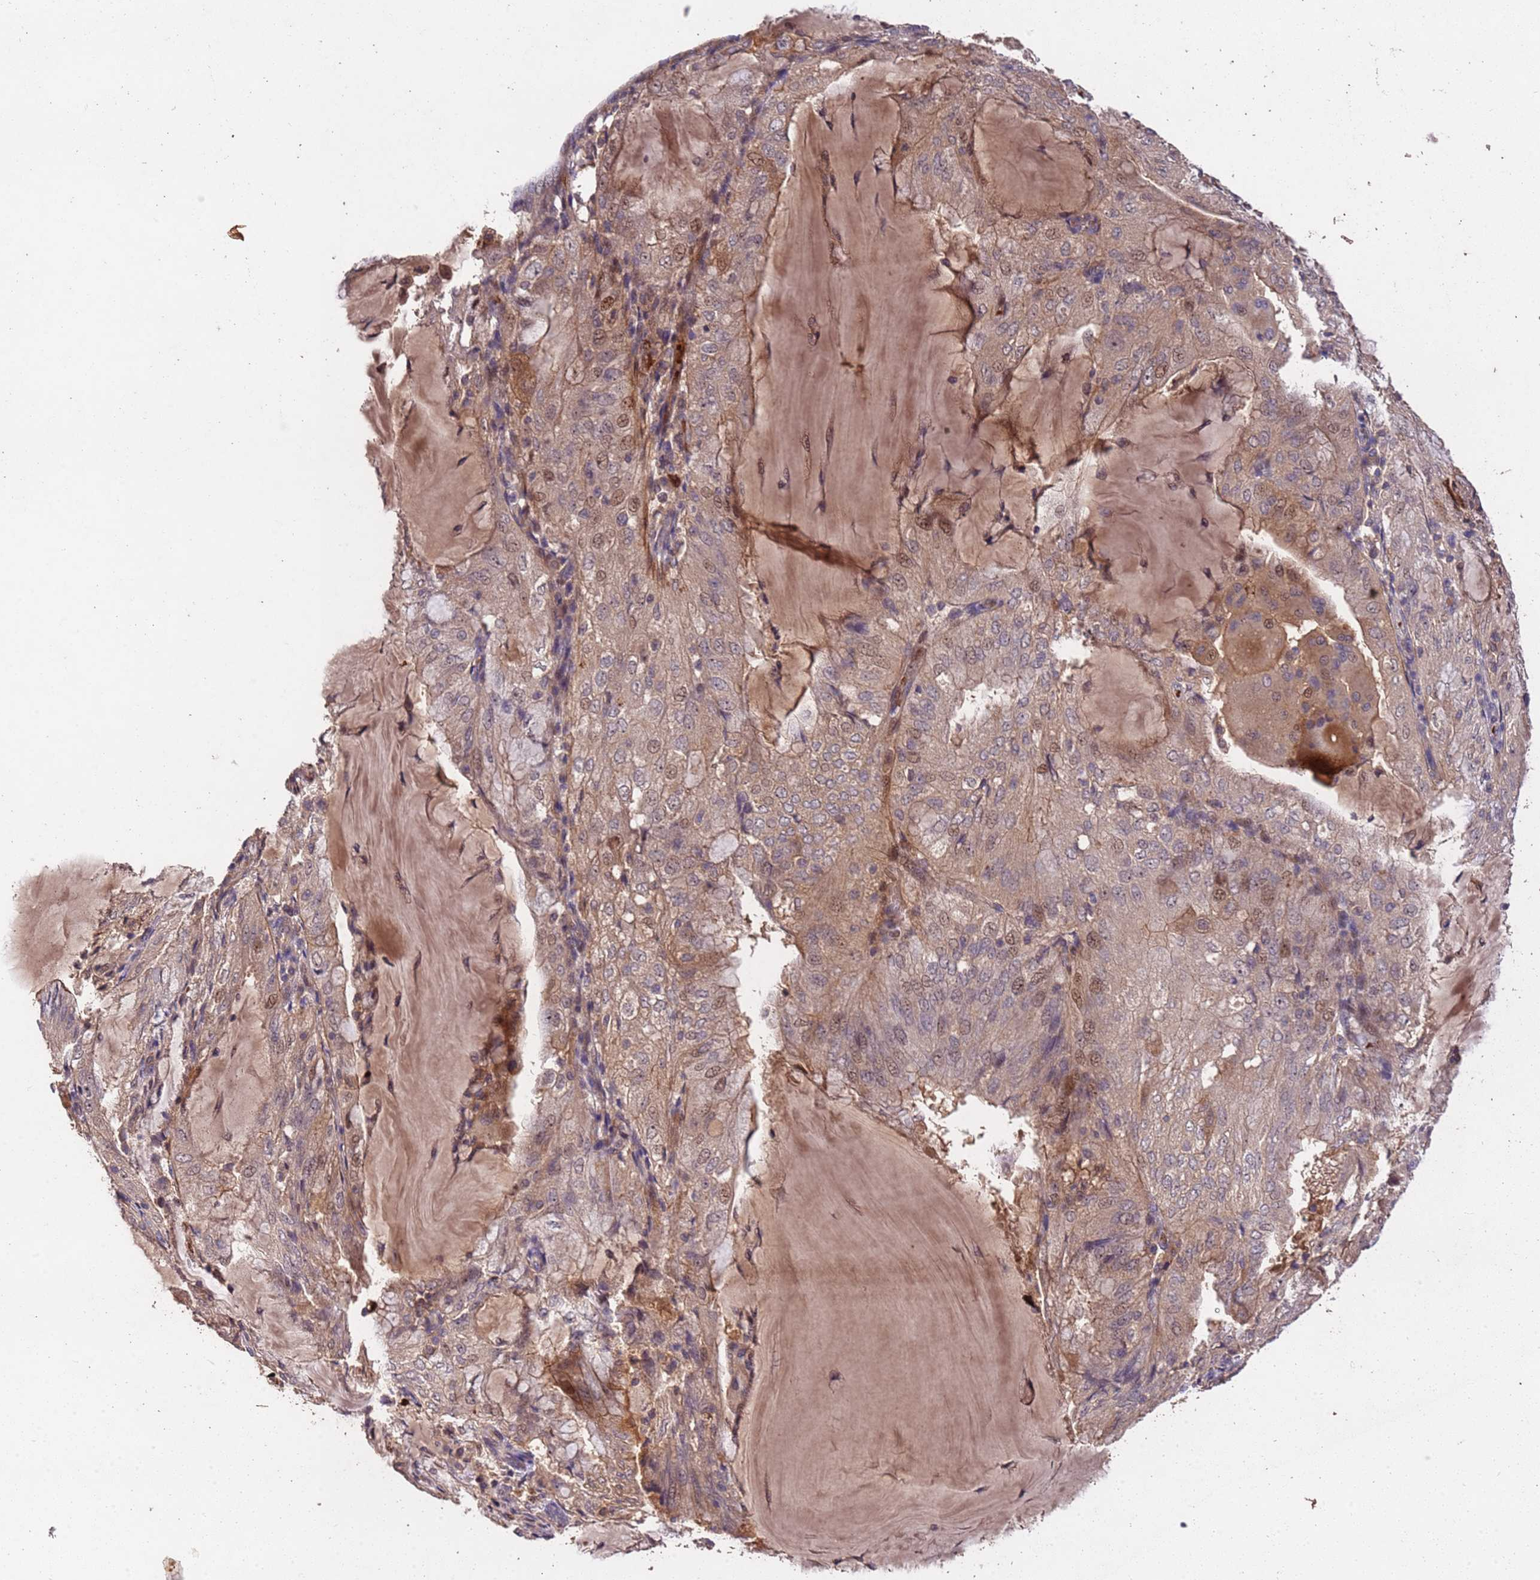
{"staining": {"intensity": "weak", "quantity": "25%-75%", "location": "cytoplasmic/membranous,nuclear"}, "tissue": "endometrial cancer", "cell_type": "Tumor cells", "image_type": "cancer", "snomed": [{"axis": "morphology", "description": "Adenocarcinoma, NOS"}, {"axis": "topography", "description": "Endometrium"}], "caption": "Weak cytoplasmic/membranous and nuclear expression is identified in about 25%-75% of tumor cells in adenocarcinoma (endometrial). (DAB (3,3'-diaminobenzidine) = brown stain, brightfield microscopy at high magnification).", "gene": "CCDC184", "patient": {"sex": "female", "age": 81}}